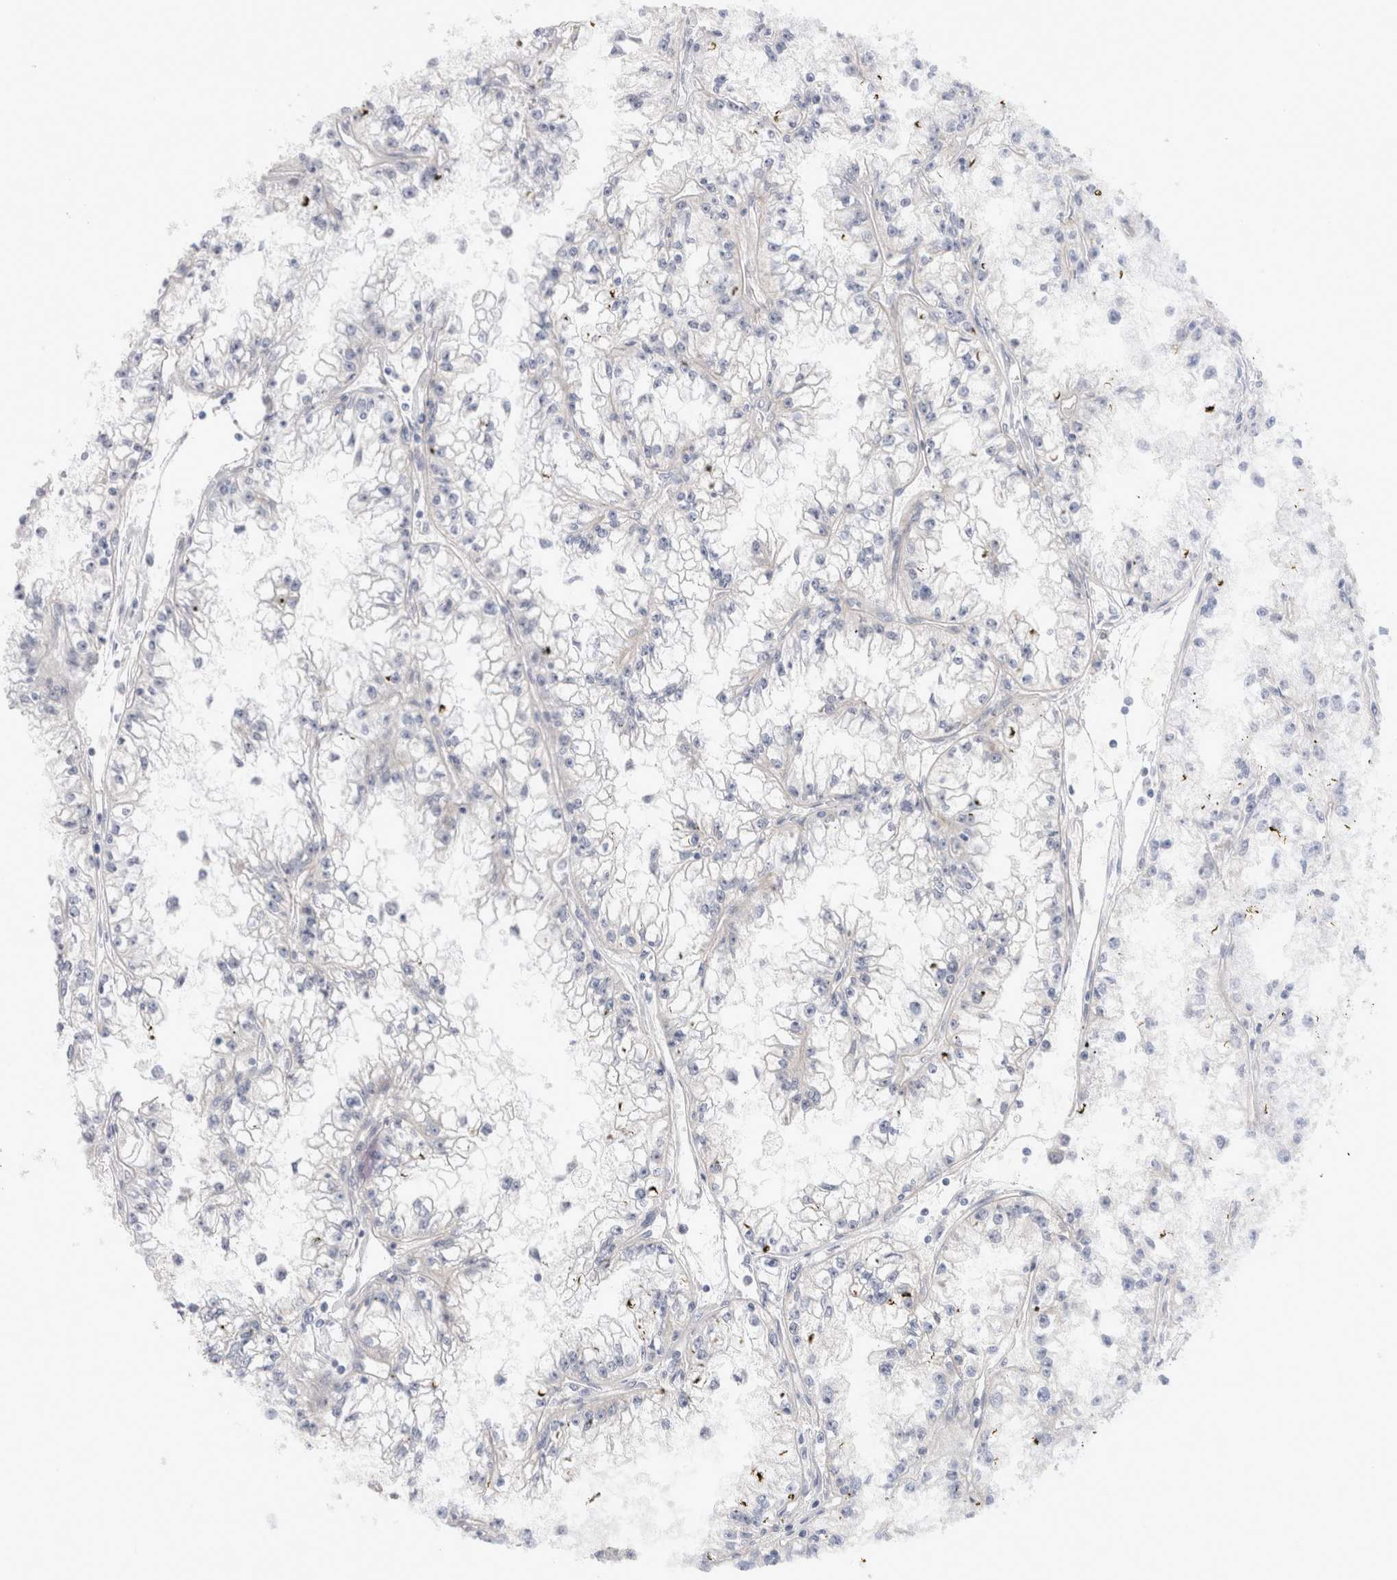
{"staining": {"intensity": "negative", "quantity": "none", "location": "none"}, "tissue": "renal cancer", "cell_type": "Tumor cells", "image_type": "cancer", "snomed": [{"axis": "morphology", "description": "Adenocarcinoma, NOS"}, {"axis": "topography", "description": "Kidney"}], "caption": "This histopathology image is of renal cancer stained with IHC to label a protein in brown with the nuclei are counter-stained blue. There is no staining in tumor cells. Nuclei are stained in blue.", "gene": "DMD", "patient": {"sex": "male", "age": 56}}